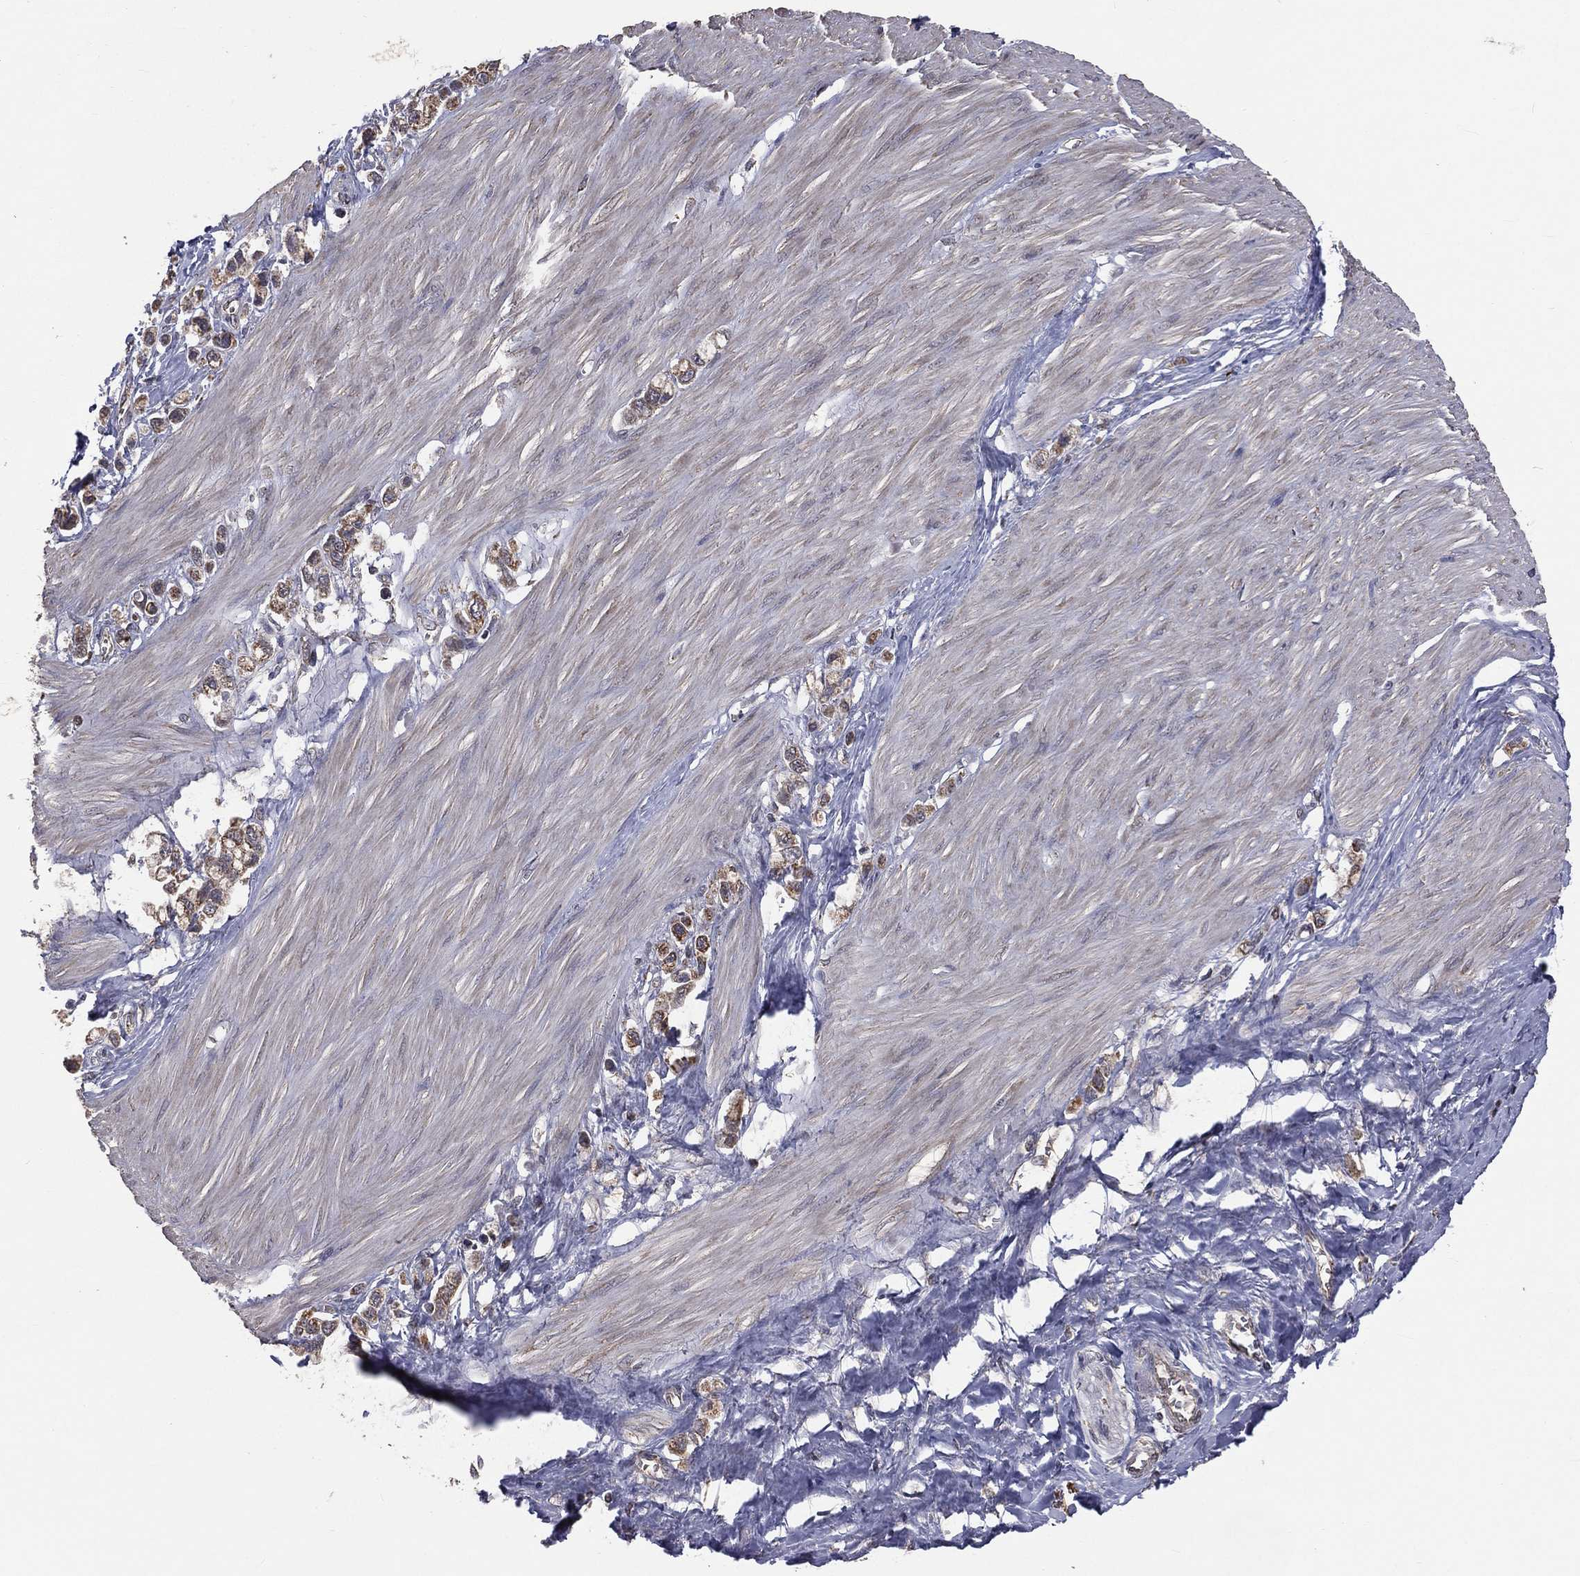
{"staining": {"intensity": "moderate", "quantity": ">75%", "location": "cytoplasmic/membranous"}, "tissue": "stomach cancer", "cell_type": "Tumor cells", "image_type": "cancer", "snomed": [{"axis": "morphology", "description": "Normal tissue, NOS"}, {"axis": "morphology", "description": "Adenocarcinoma, NOS"}, {"axis": "morphology", "description": "Adenocarcinoma, High grade"}, {"axis": "topography", "description": "Stomach, upper"}, {"axis": "topography", "description": "Stomach"}], "caption": "An IHC micrograph of neoplastic tissue is shown. Protein staining in brown highlights moderate cytoplasmic/membranous positivity in stomach cancer (adenocarcinoma) within tumor cells.", "gene": "MRPL46", "patient": {"sex": "female", "age": 65}}